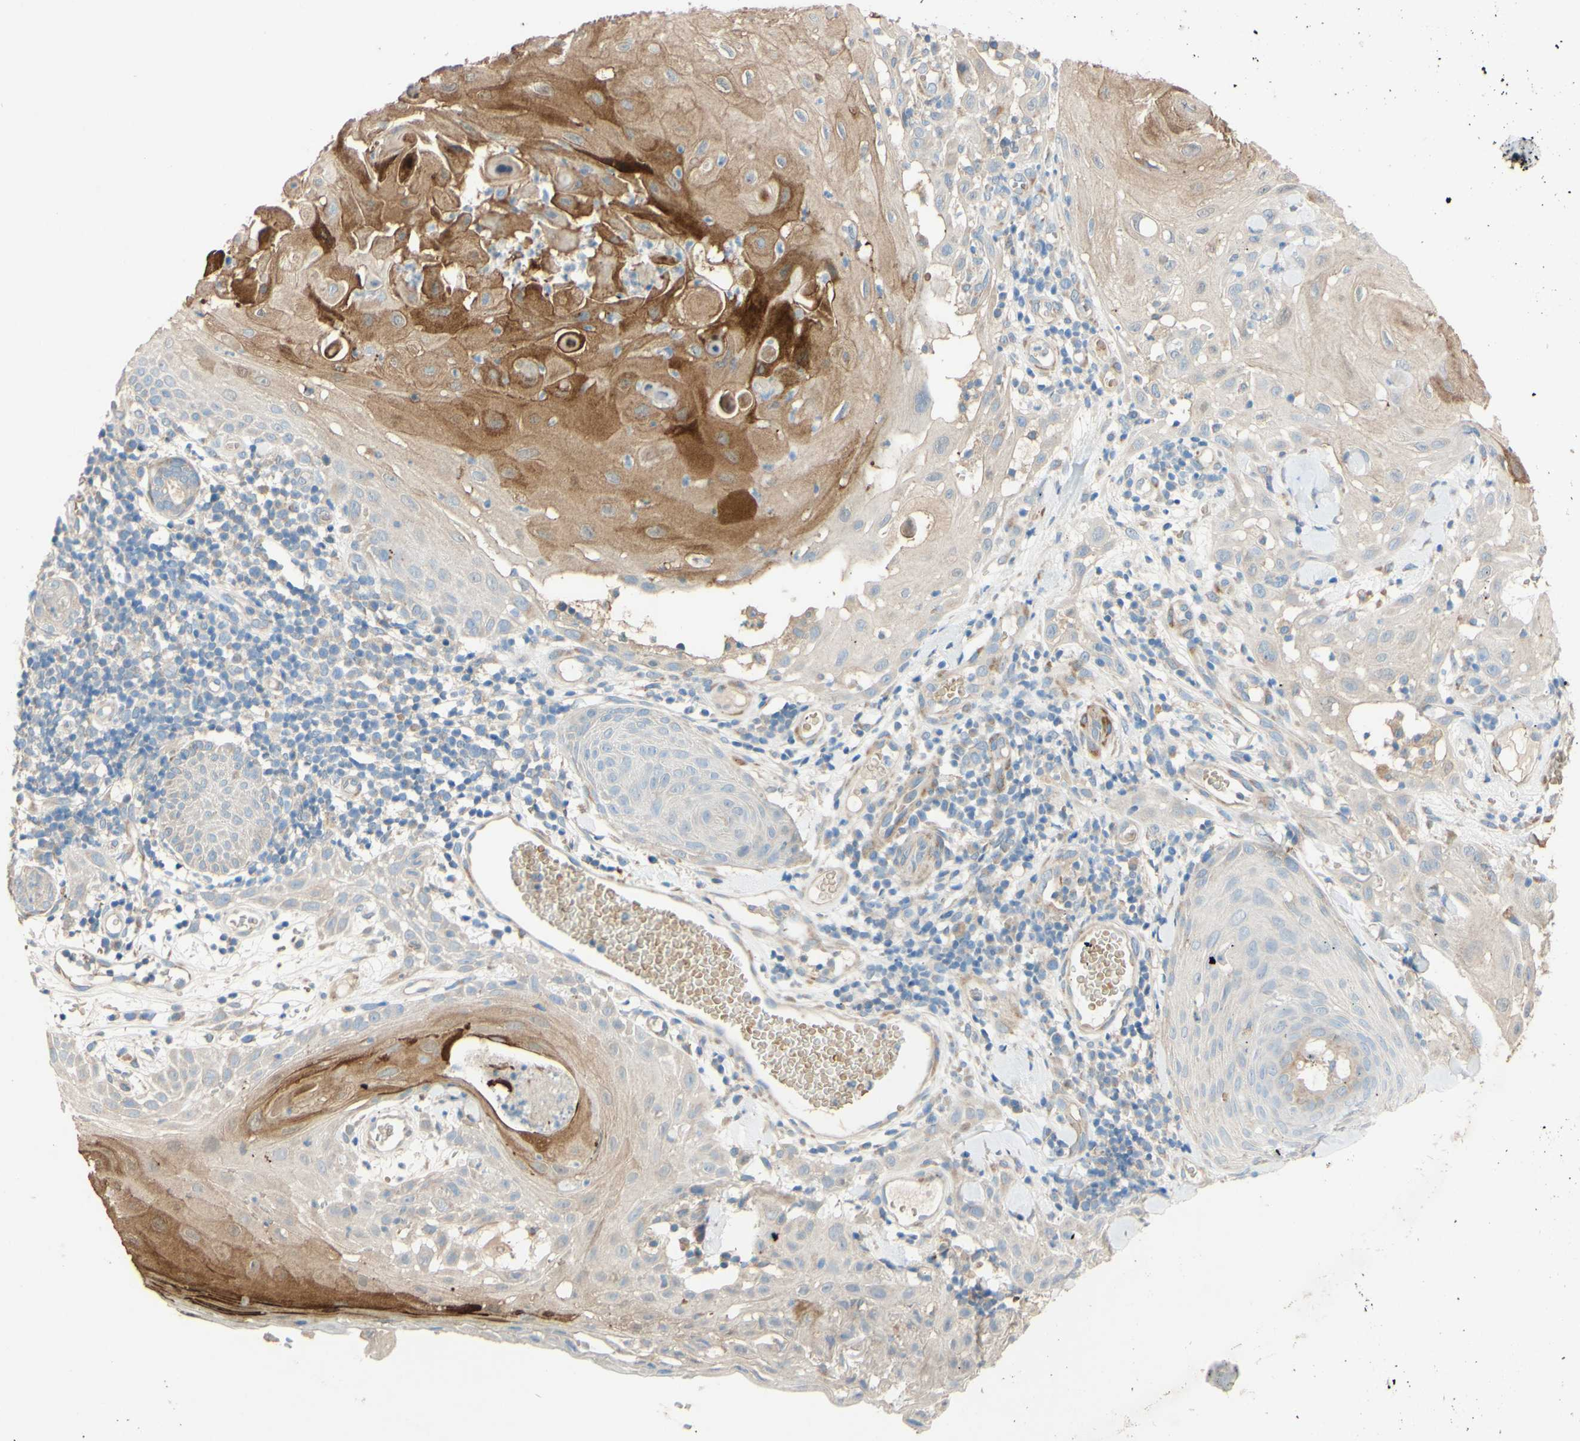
{"staining": {"intensity": "moderate", "quantity": "<25%", "location": "cytoplasmic/membranous"}, "tissue": "skin cancer", "cell_type": "Tumor cells", "image_type": "cancer", "snomed": [{"axis": "morphology", "description": "Squamous cell carcinoma, NOS"}, {"axis": "topography", "description": "Skin"}], "caption": "This is an image of immunohistochemistry staining of skin squamous cell carcinoma, which shows moderate positivity in the cytoplasmic/membranous of tumor cells.", "gene": "DKK3", "patient": {"sex": "male", "age": 24}}